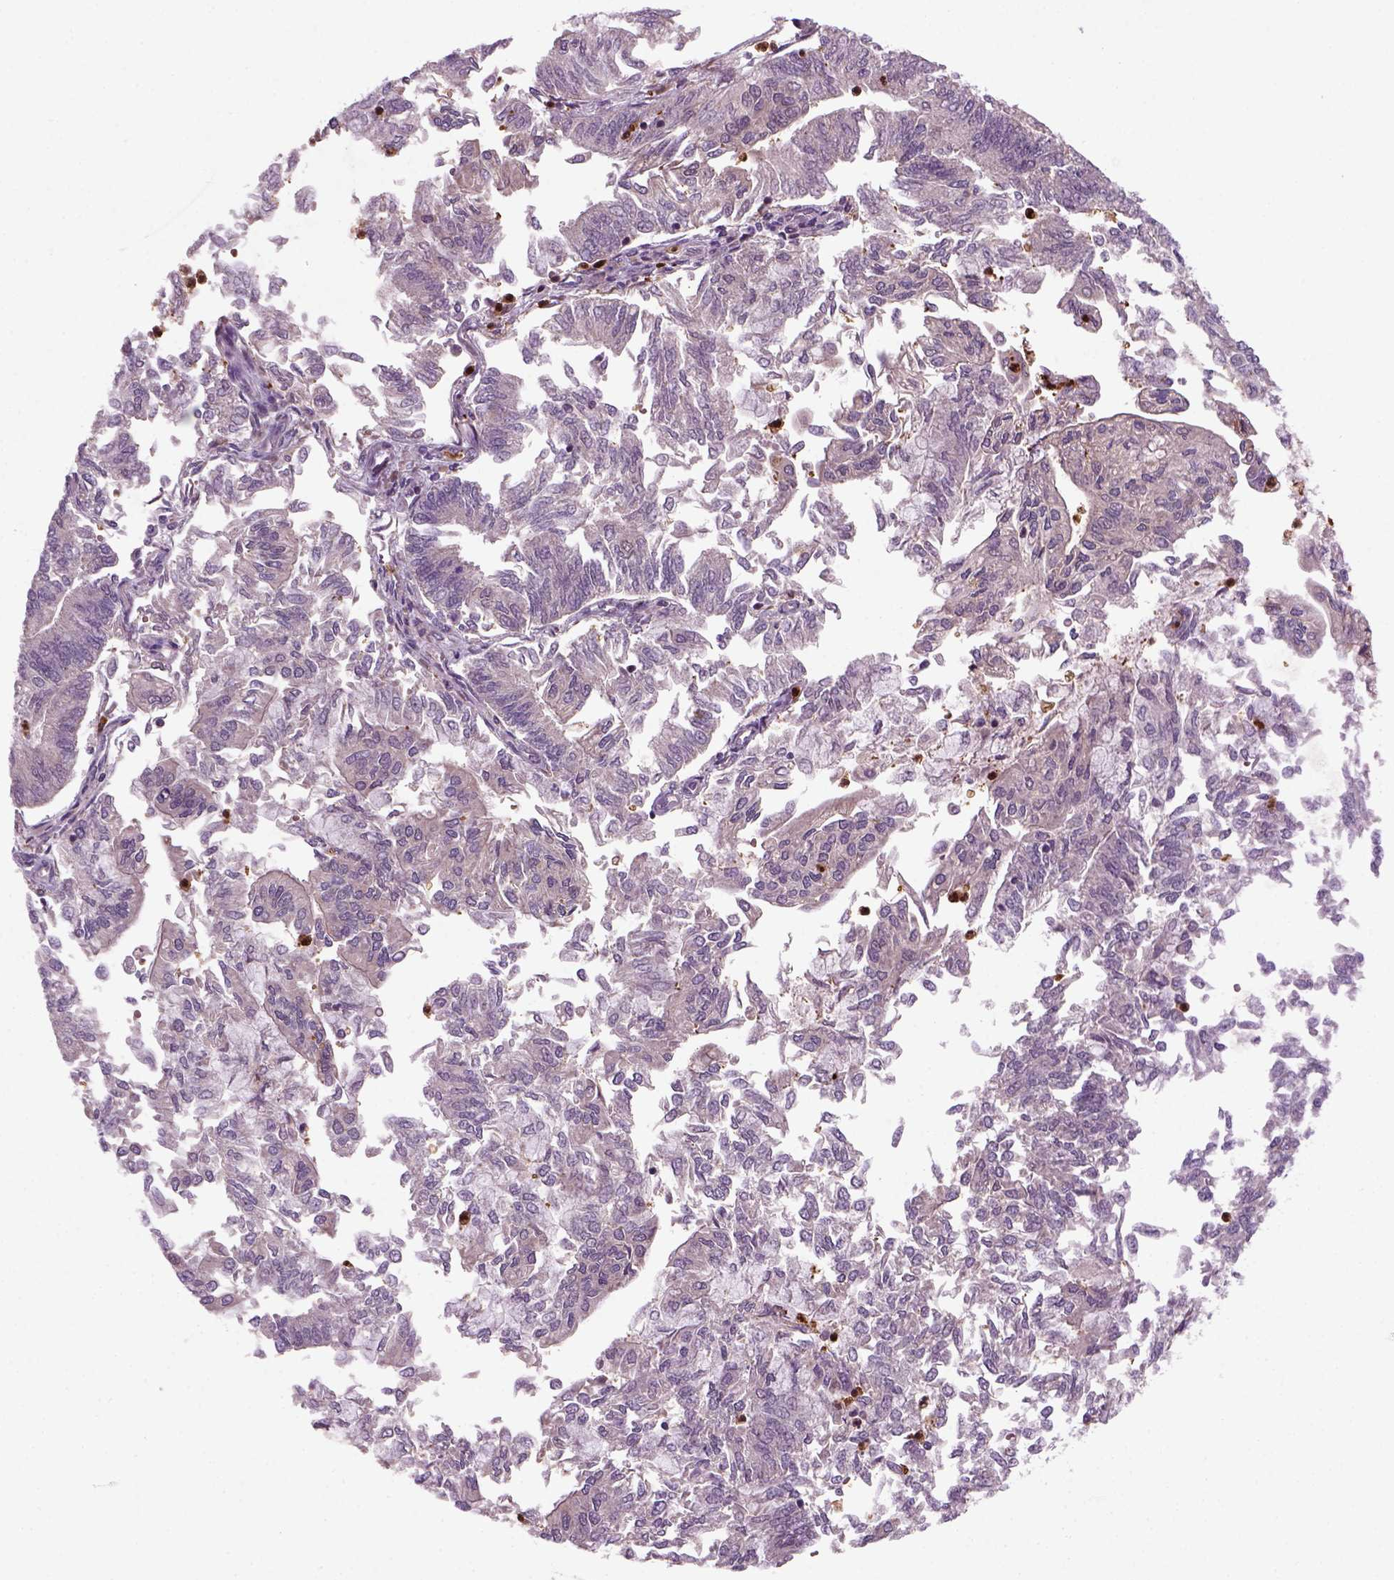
{"staining": {"intensity": "negative", "quantity": "none", "location": "none"}, "tissue": "endometrial cancer", "cell_type": "Tumor cells", "image_type": "cancer", "snomed": [{"axis": "morphology", "description": "Adenocarcinoma, NOS"}, {"axis": "topography", "description": "Endometrium"}], "caption": "Tumor cells are negative for brown protein staining in endometrial adenocarcinoma. Nuclei are stained in blue.", "gene": "NUDT16L1", "patient": {"sex": "female", "age": 59}}